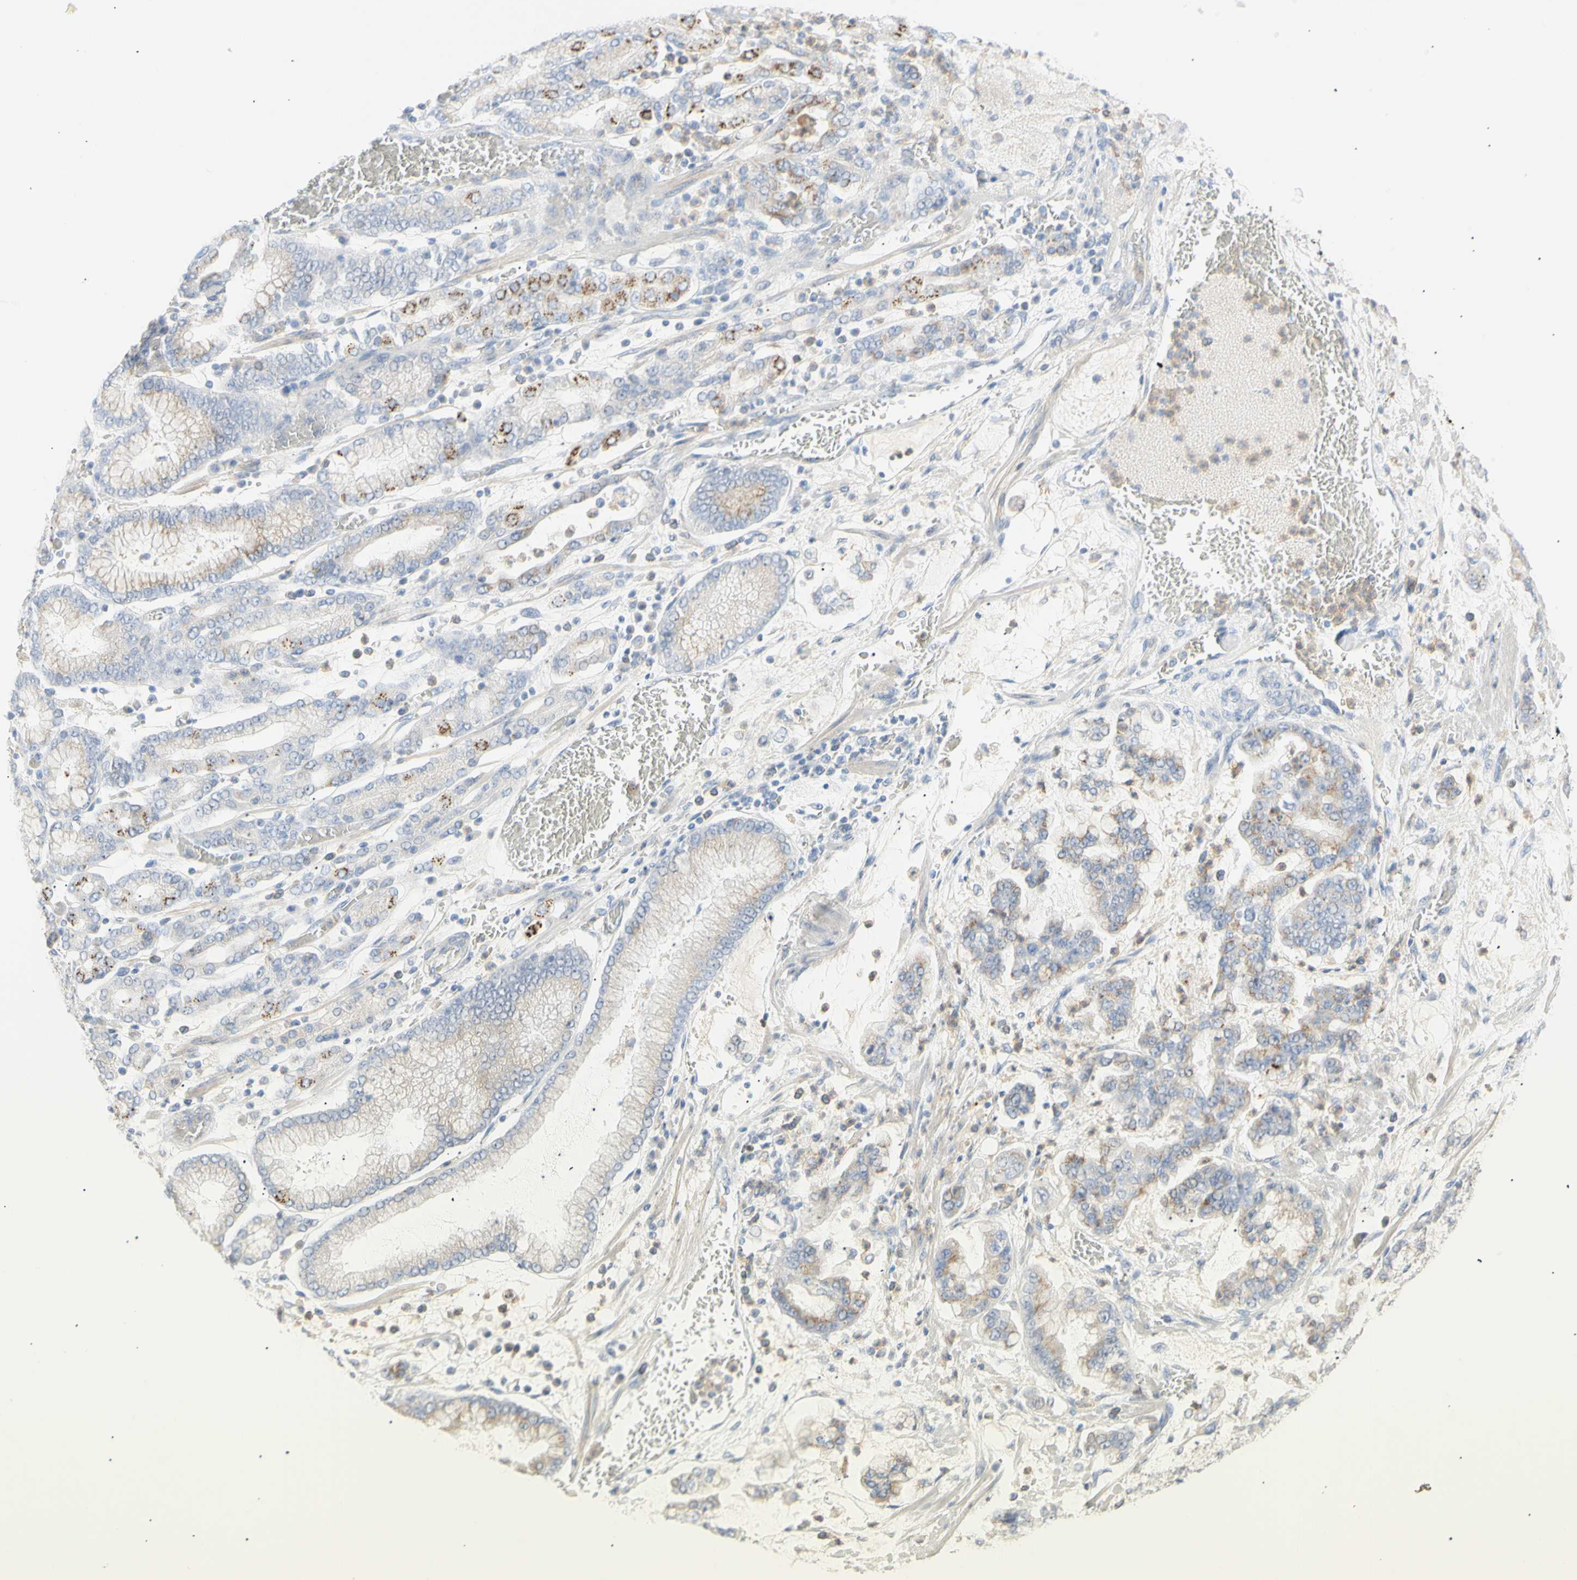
{"staining": {"intensity": "moderate", "quantity": "<25%", "location": "cytoplasmic/membranous"}, "tissue": "stomach cancer", "cell_type": "Tumor cells", "image_type": "cancer", "snomed": [{"axis": "morphology", "description": "Normal tissue, NOS"}, {"axis": "morphology", "description": "Adenocarcinoma, NOS"}, {"axis": "topography", "description": "Stomach, upper"}, {"axis": "topography", "description": "Stomach"}], "caption": "Immunohistochemistry of stomach cancer (adenocarcinoma) shows low levels of moderate cytoplasmic/membranous expression in about <25% of tumor cells. (brown staining indicates protein expression, while blue staining denotes nuclei).", "gene": "B4GALNT3", "patient": {"sex": "male", "age": 76}}